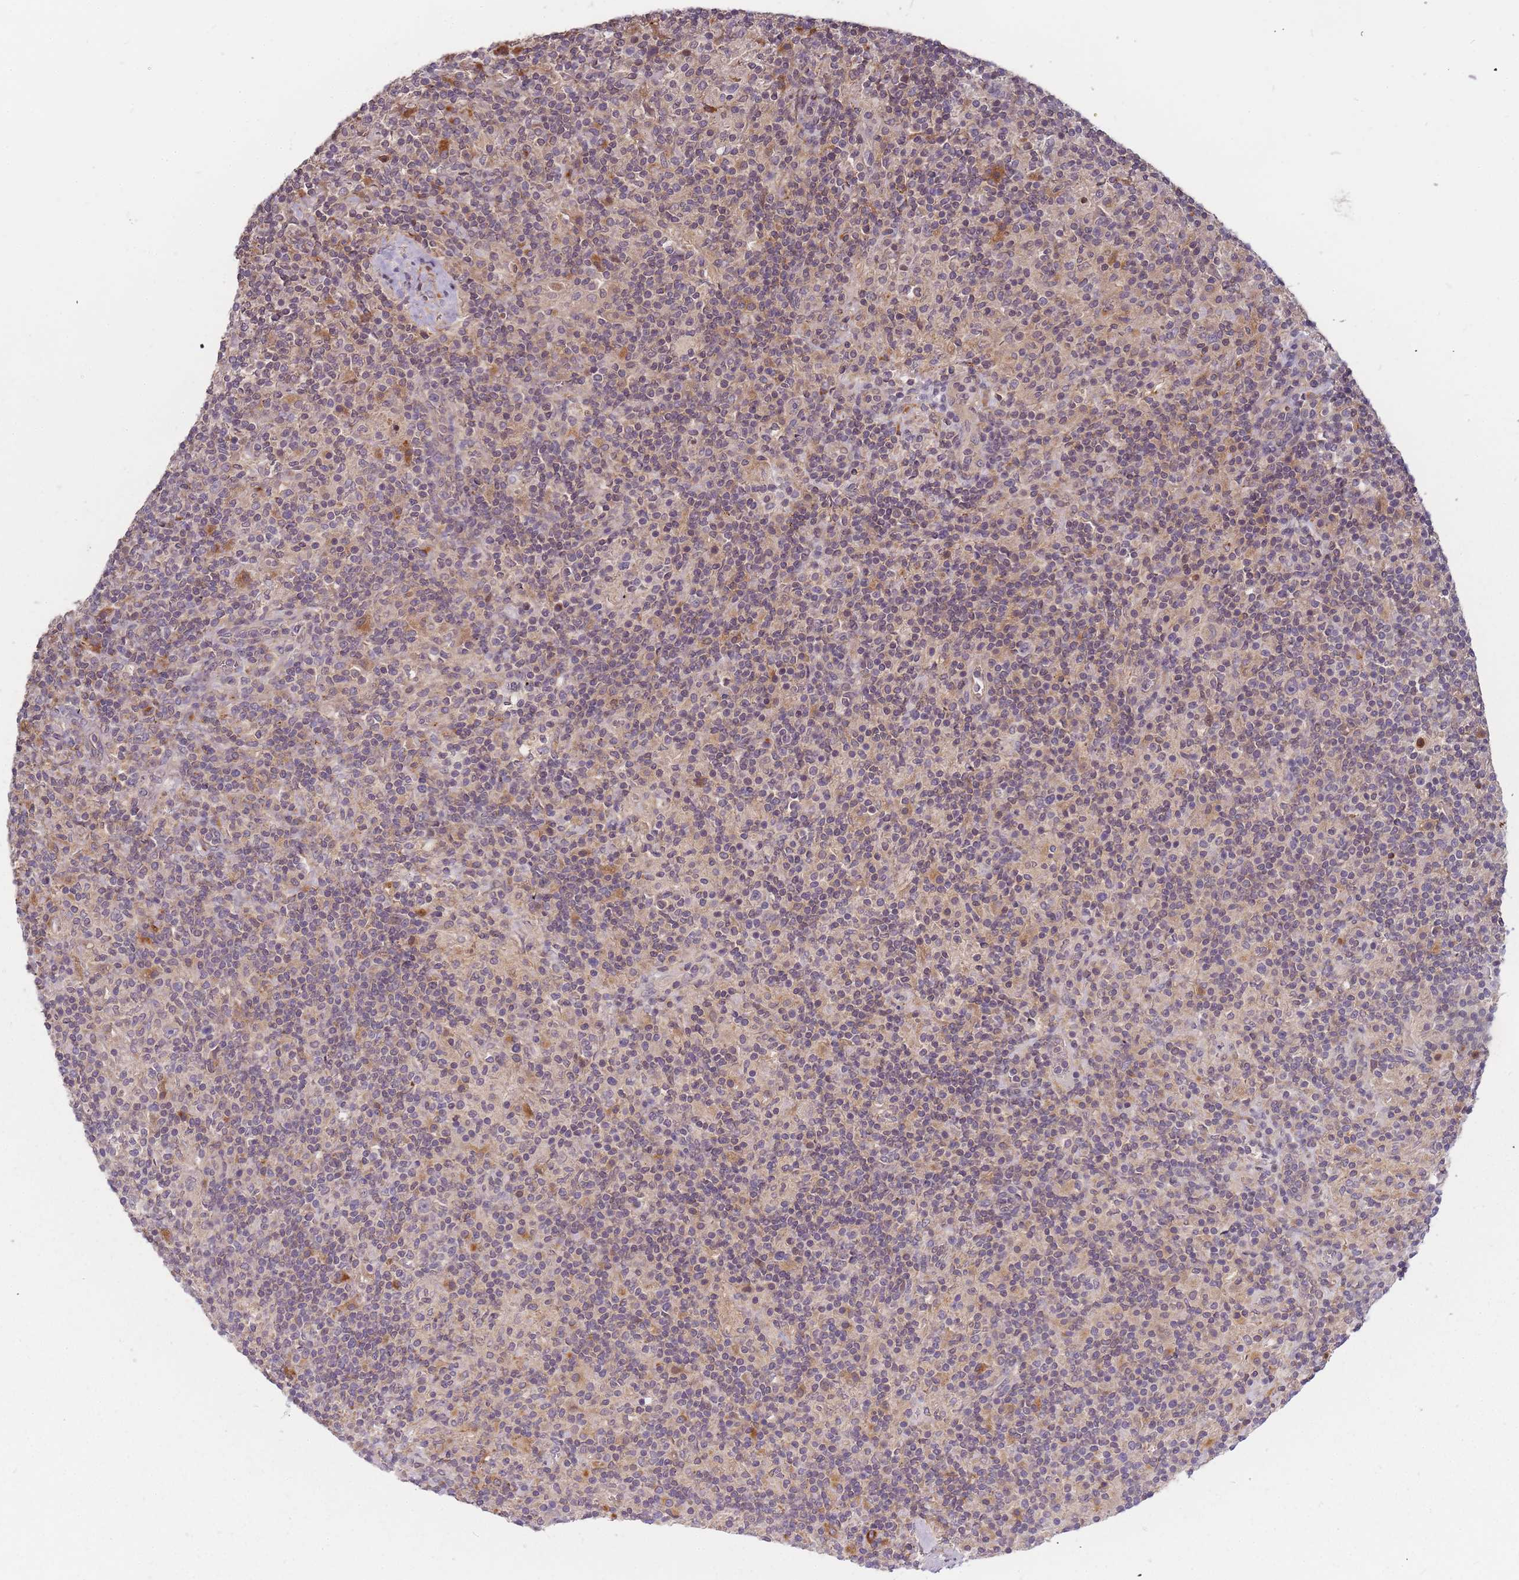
{"staining": {"intensity": "negative", "quantity": "none", "location": "none"}, "tissue": "lymphoma", "cell_type": "Tumor cells", "image_type": "cancer", "snomed": [{"axis": "morphology", "description": "Hodgkin's disease, NOS"}, {"axis": "topography", "description": "Lymph node"}], "caption": "There is no significant staining in tumor cells of Hodgkin's disease.", "gene": "ATG5", "patient": {"sex": "male", "age": 70}}